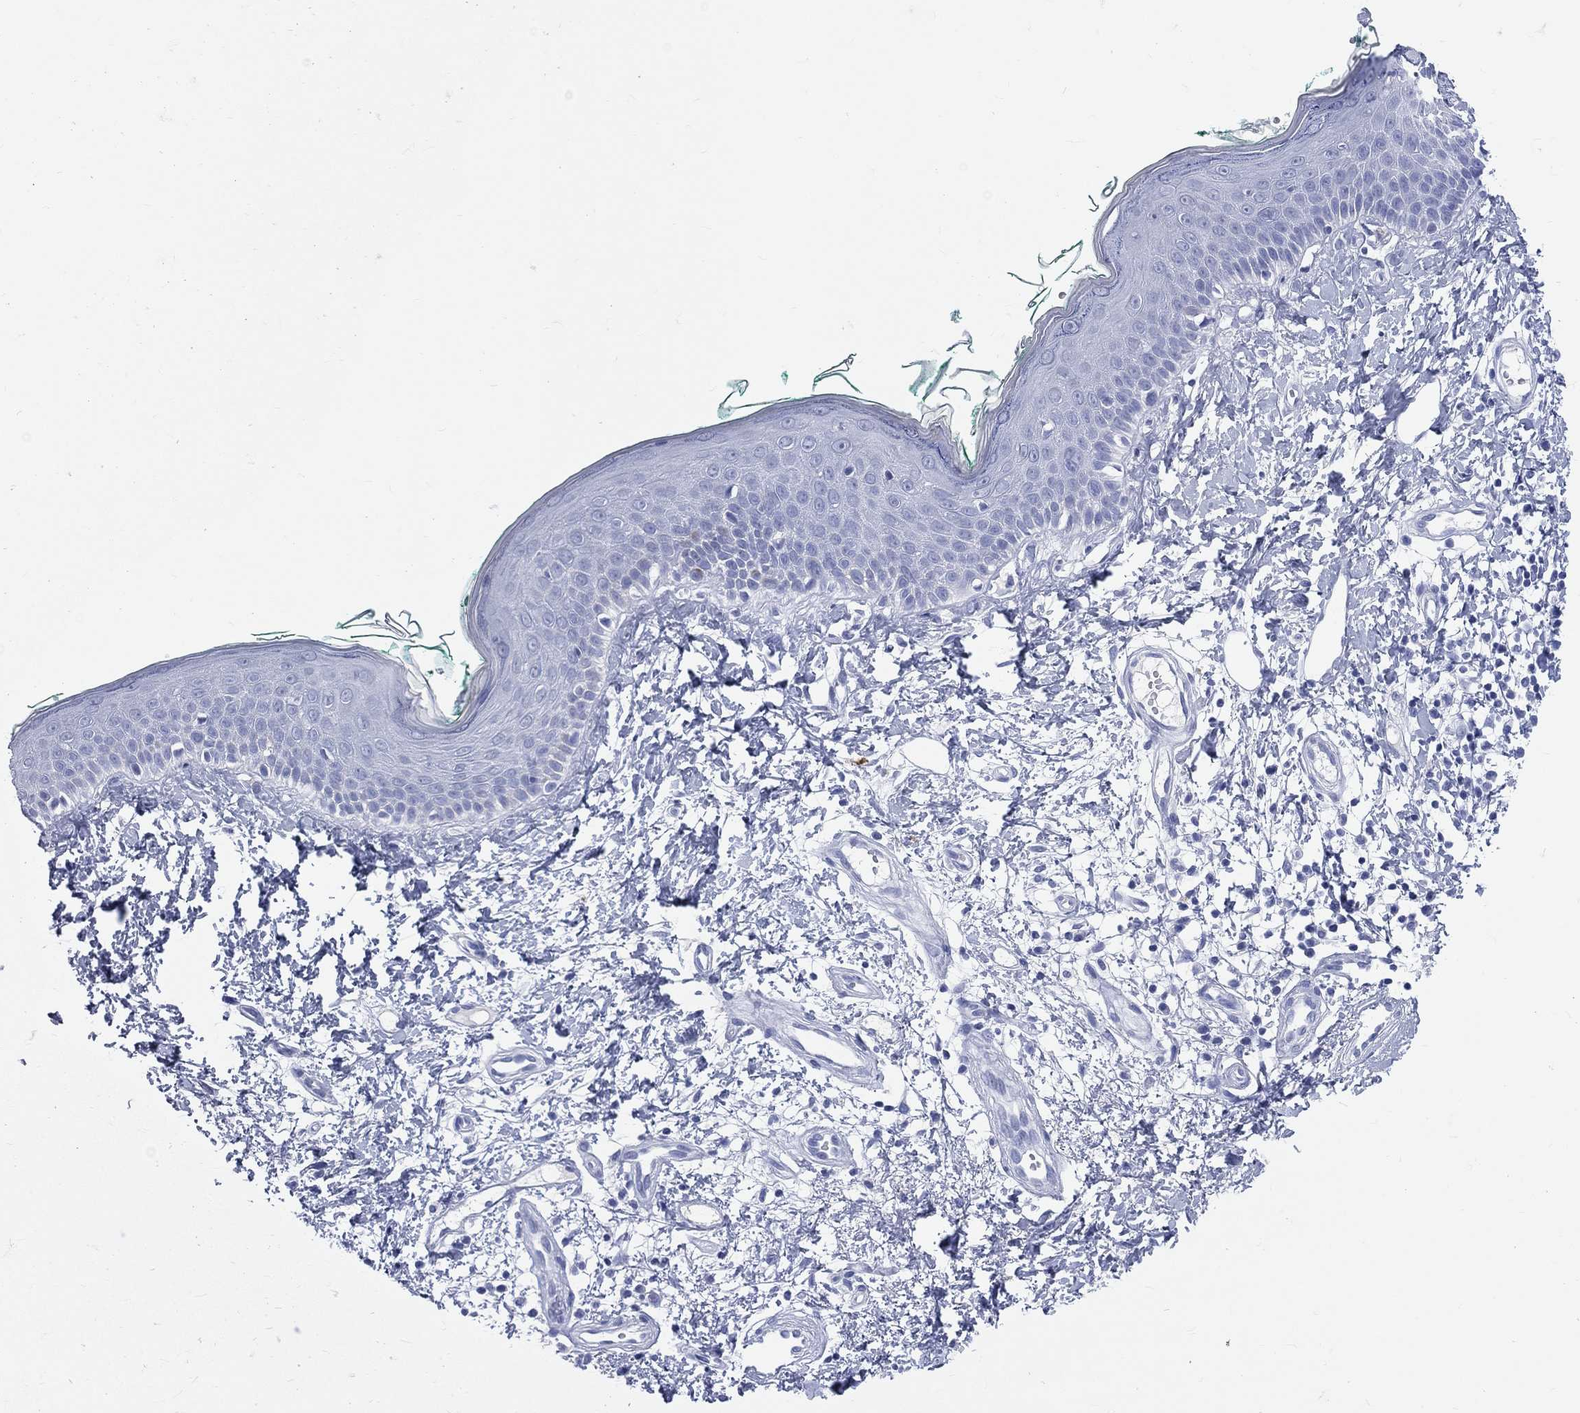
{"staining": {"intensity": "negative", "quantity": "none", "location": "none"}, "tissue": "skin", "cell_type": "Fibroblasts", "image_type": "normal", "snomed": [{"axis": "morphology", "description": "Normal tissue, NOS"}, {"axis": "morphology", "description": "Basal cell carcinoma"}, {"axis": "topography", "description": "Skin"}], "caption": "High power microscopy histopathology image of an immunohistochemistry (IHC) photomicrograph of unremarkable skin, revealing no significant positivity in fibroblasts.", "gene": "CYLC1", "patient": {"sex": "male", "age": 33}}